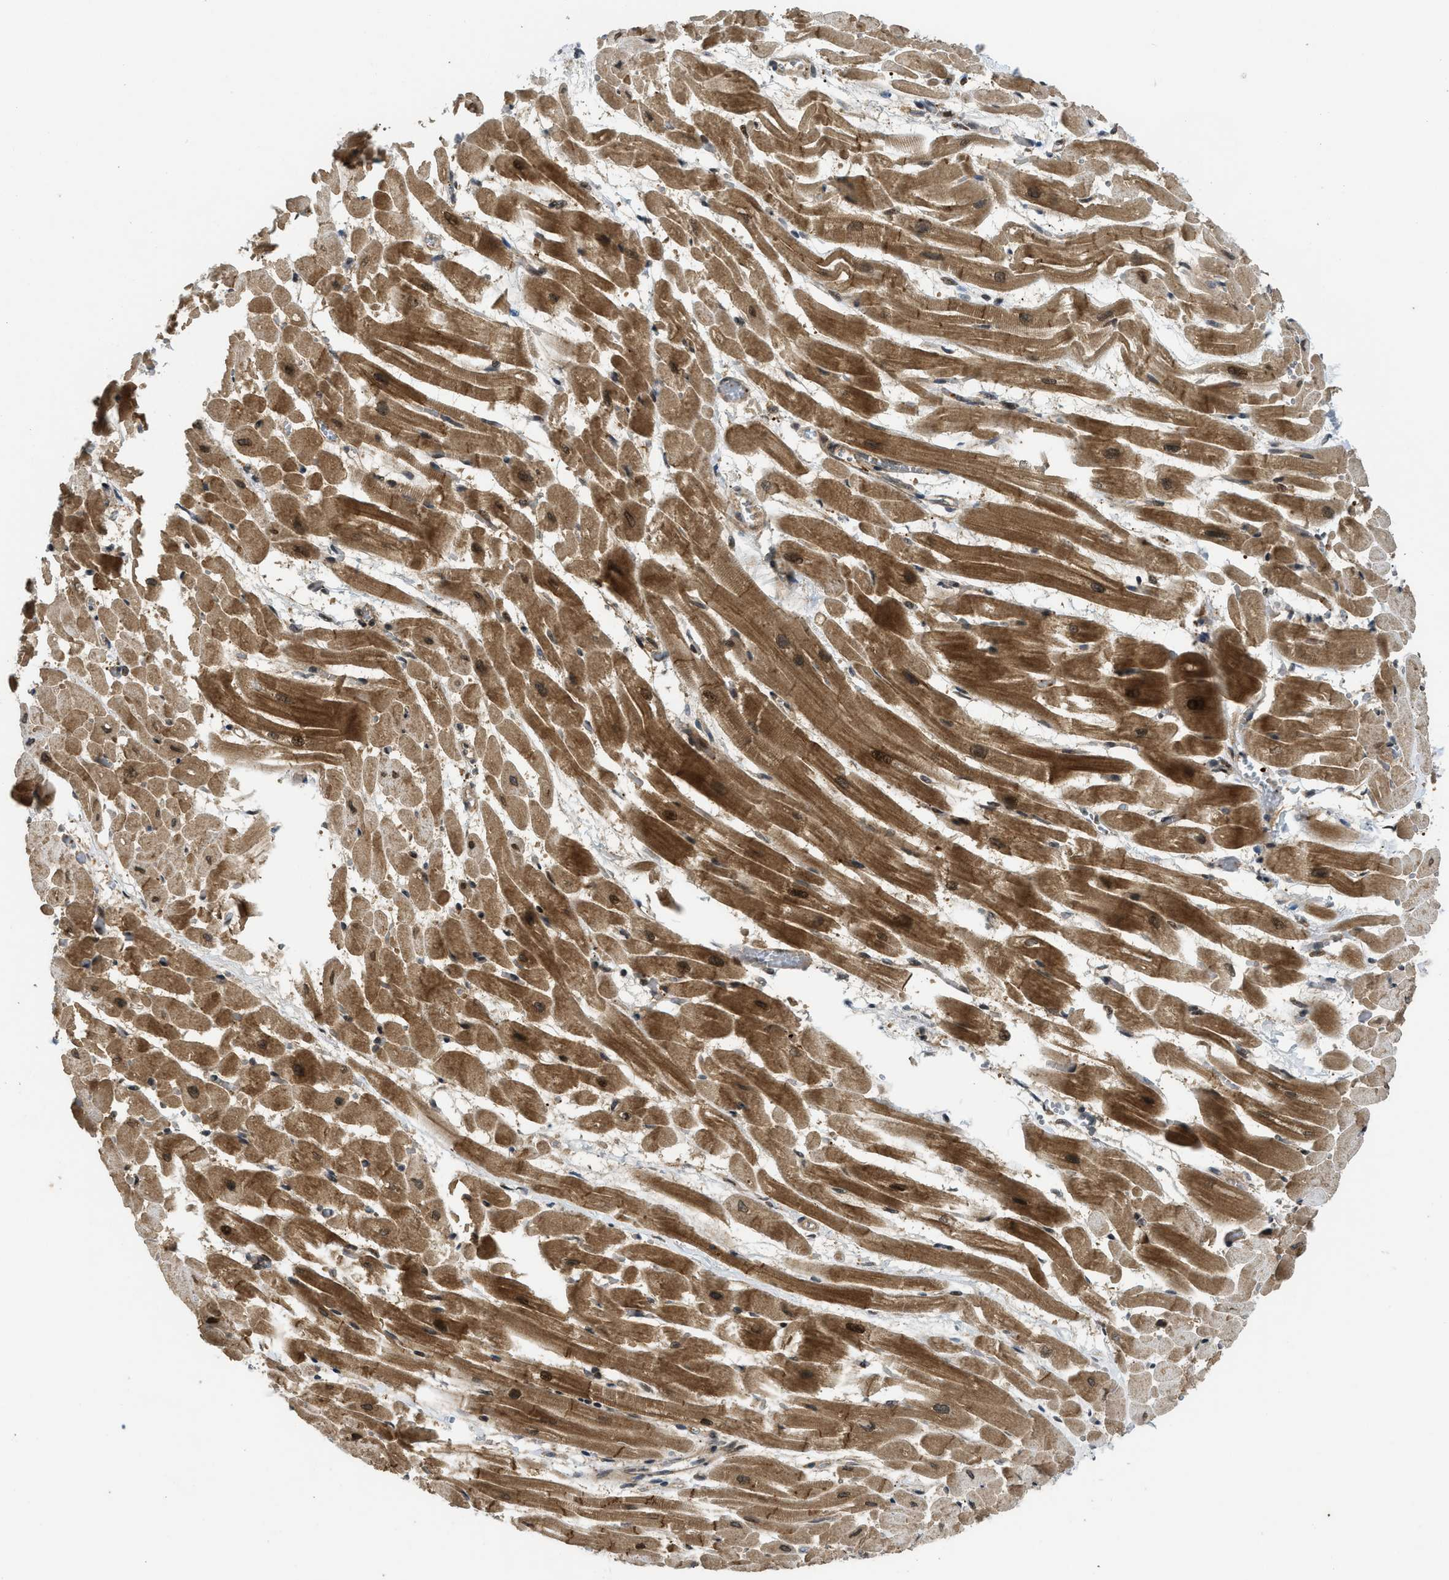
{"staining": {"intensity": "moderate", "quantity": ">75%", "location": "cytoplasmic/membranous,nuclear"}, "tissue": "heart muscle", "cell_type": "Cardiomyocytes", "image_type": "normal", "snomed": [{"axis": "morphology", "description": "Normal tissue, NOS"}, {"axis": "topography", "description": "Heart"}], "caption": "An immunohistochemistry (IHC) histopathology image of unremarkable tissue is shown. Protein staining in brown labels moderate cytoplasmic/membranous,nuclear positivity in heart muscle within cardiomyocytes. The staining was performed using DAB, with brown indicating positive protein expression. Nuclei are stained blue with hematoxylin.", "gene": "DNAJC28", "patient": {"sex": "male", "age": 45}}